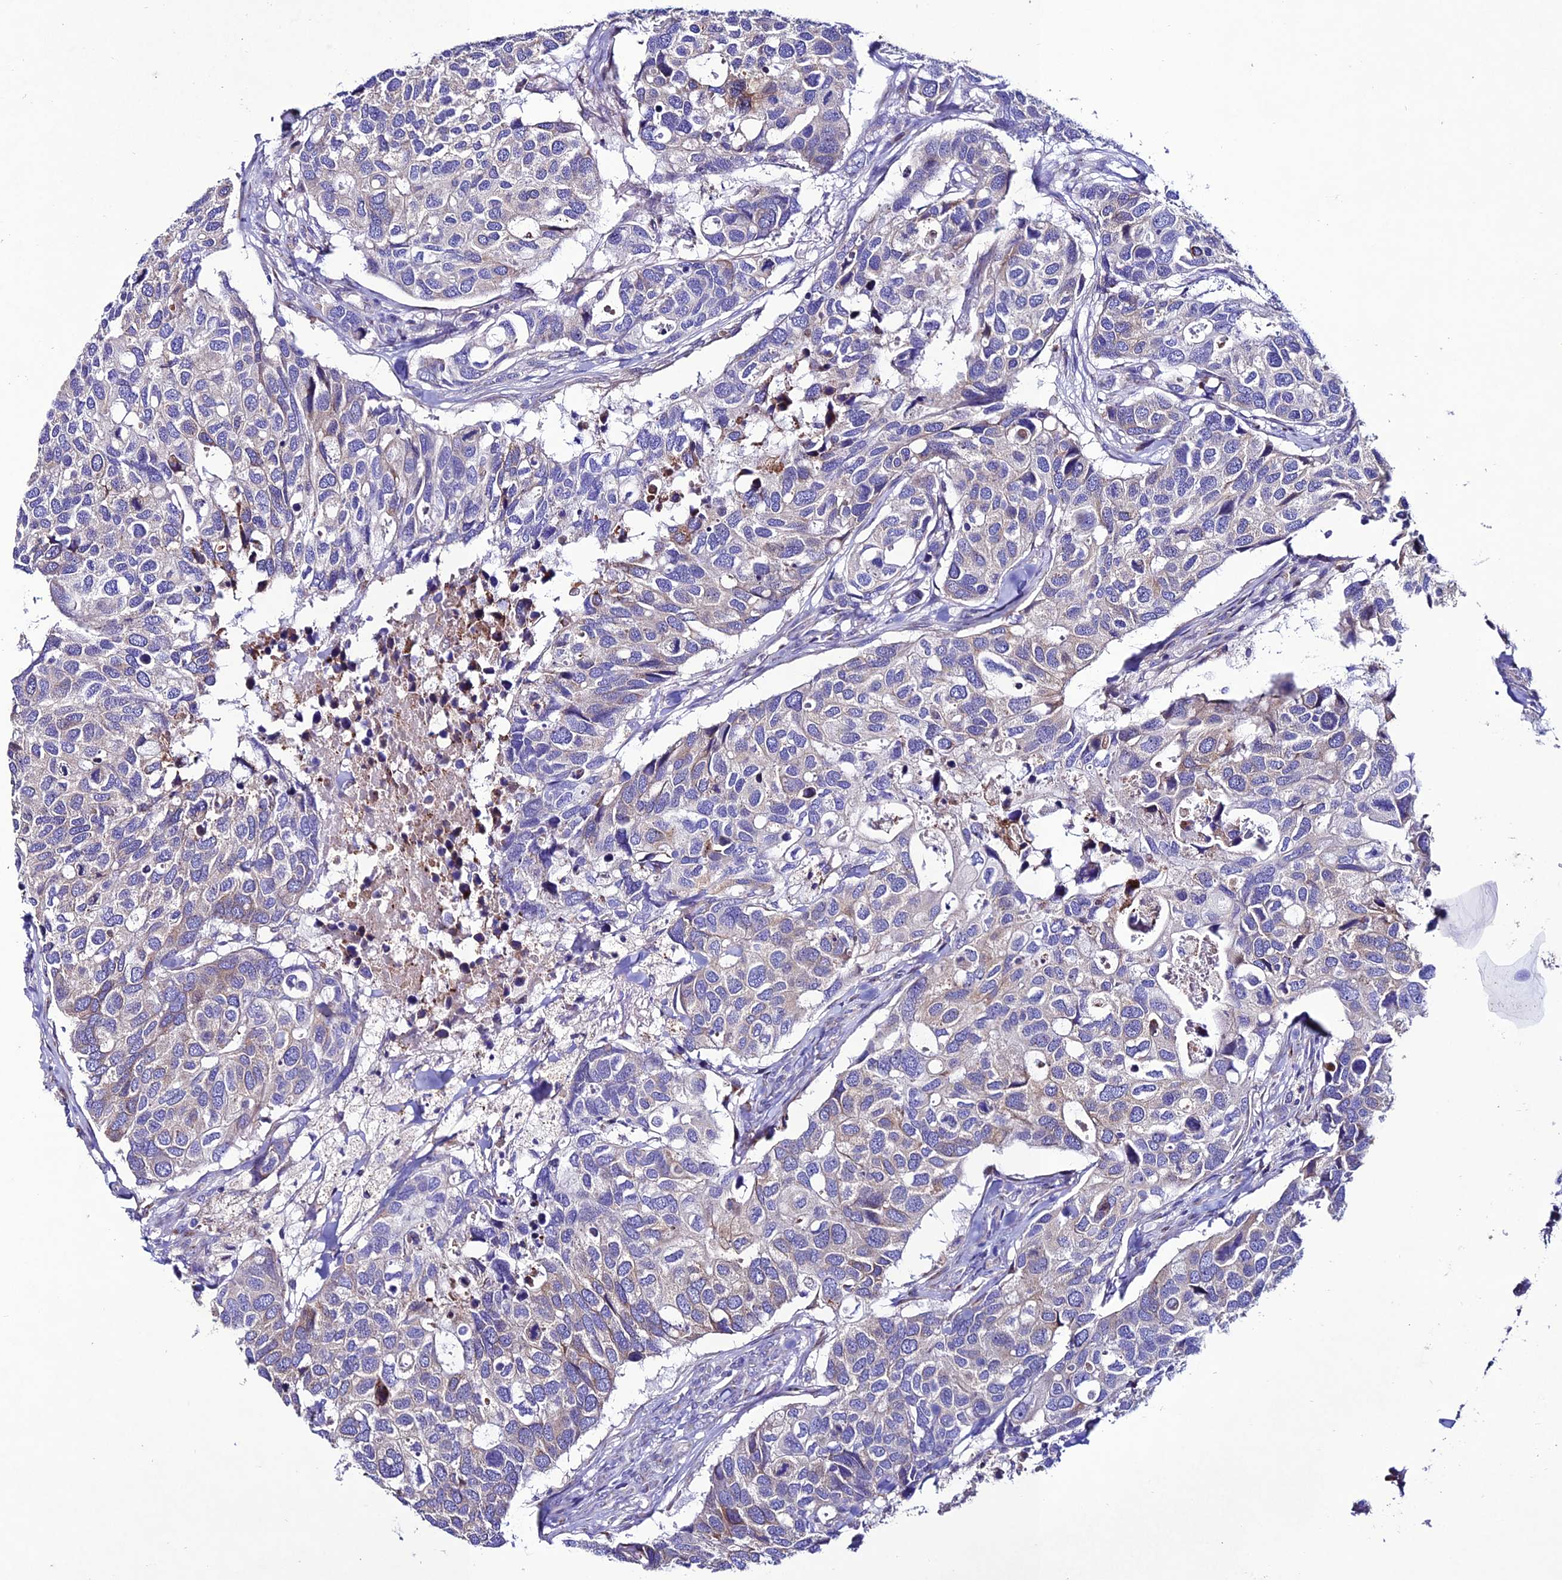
{"staining": {"intensity": "weak", "quantity": "<25%", "location": "cytoplasmic/membranous"}, "tissue": "breast cancer", "cell_type": "Tumor cells", "image_type": "cancer", "snomed": [{"axis": "morphology", "description": "Duct carcinoma"}, {"axis": "topography", "description": "Breast"}], "caption": "Immunohistochemistry histopathology image of neoplastic tissue: intraductal carcinoma (breast) stained with DAB (3,3'-diaminobenzidine) exhibits no significant protein positivity in tumor cells.", "gene": "OR51Q1", "patient": {"sex": "female", "age": 83}}